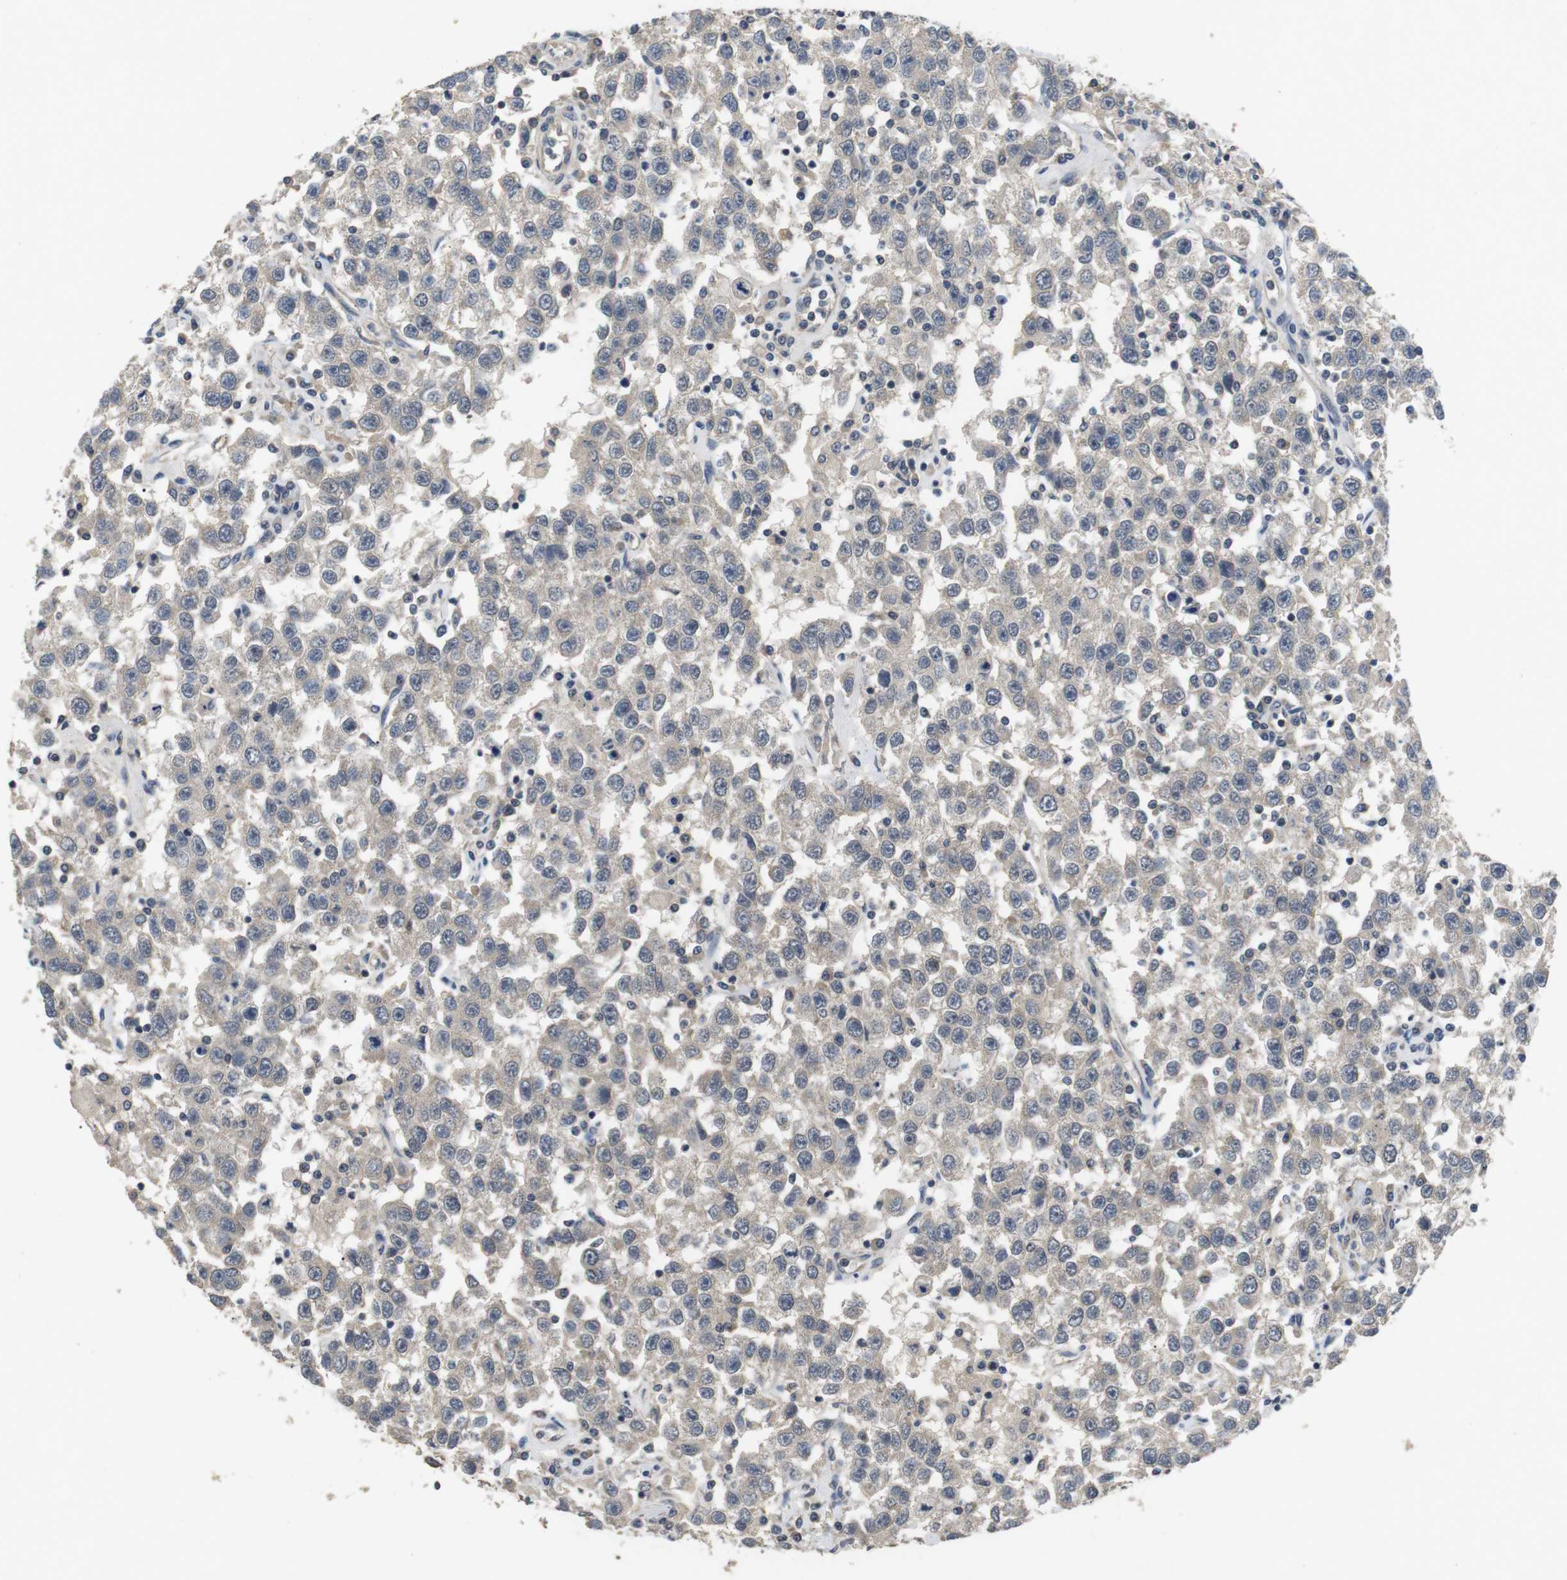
{"staining": {"intensity": "negative", "quantity": "none", "location": "none"}, "tissue": "testis cancer", "cell_type": "Tumor cells", "image_type": "cancer", "snomed": [{"axis": "morphology", "description": "Seminoma, NOS"}, {"axis": "topography", "description": "Testis"}], "caption": "A photomicrograph of human seminoma (testis) is negative for staining in tumor cells.", "gene": "ADGRL3", "patient": {"sex": "male", "age": 41}}